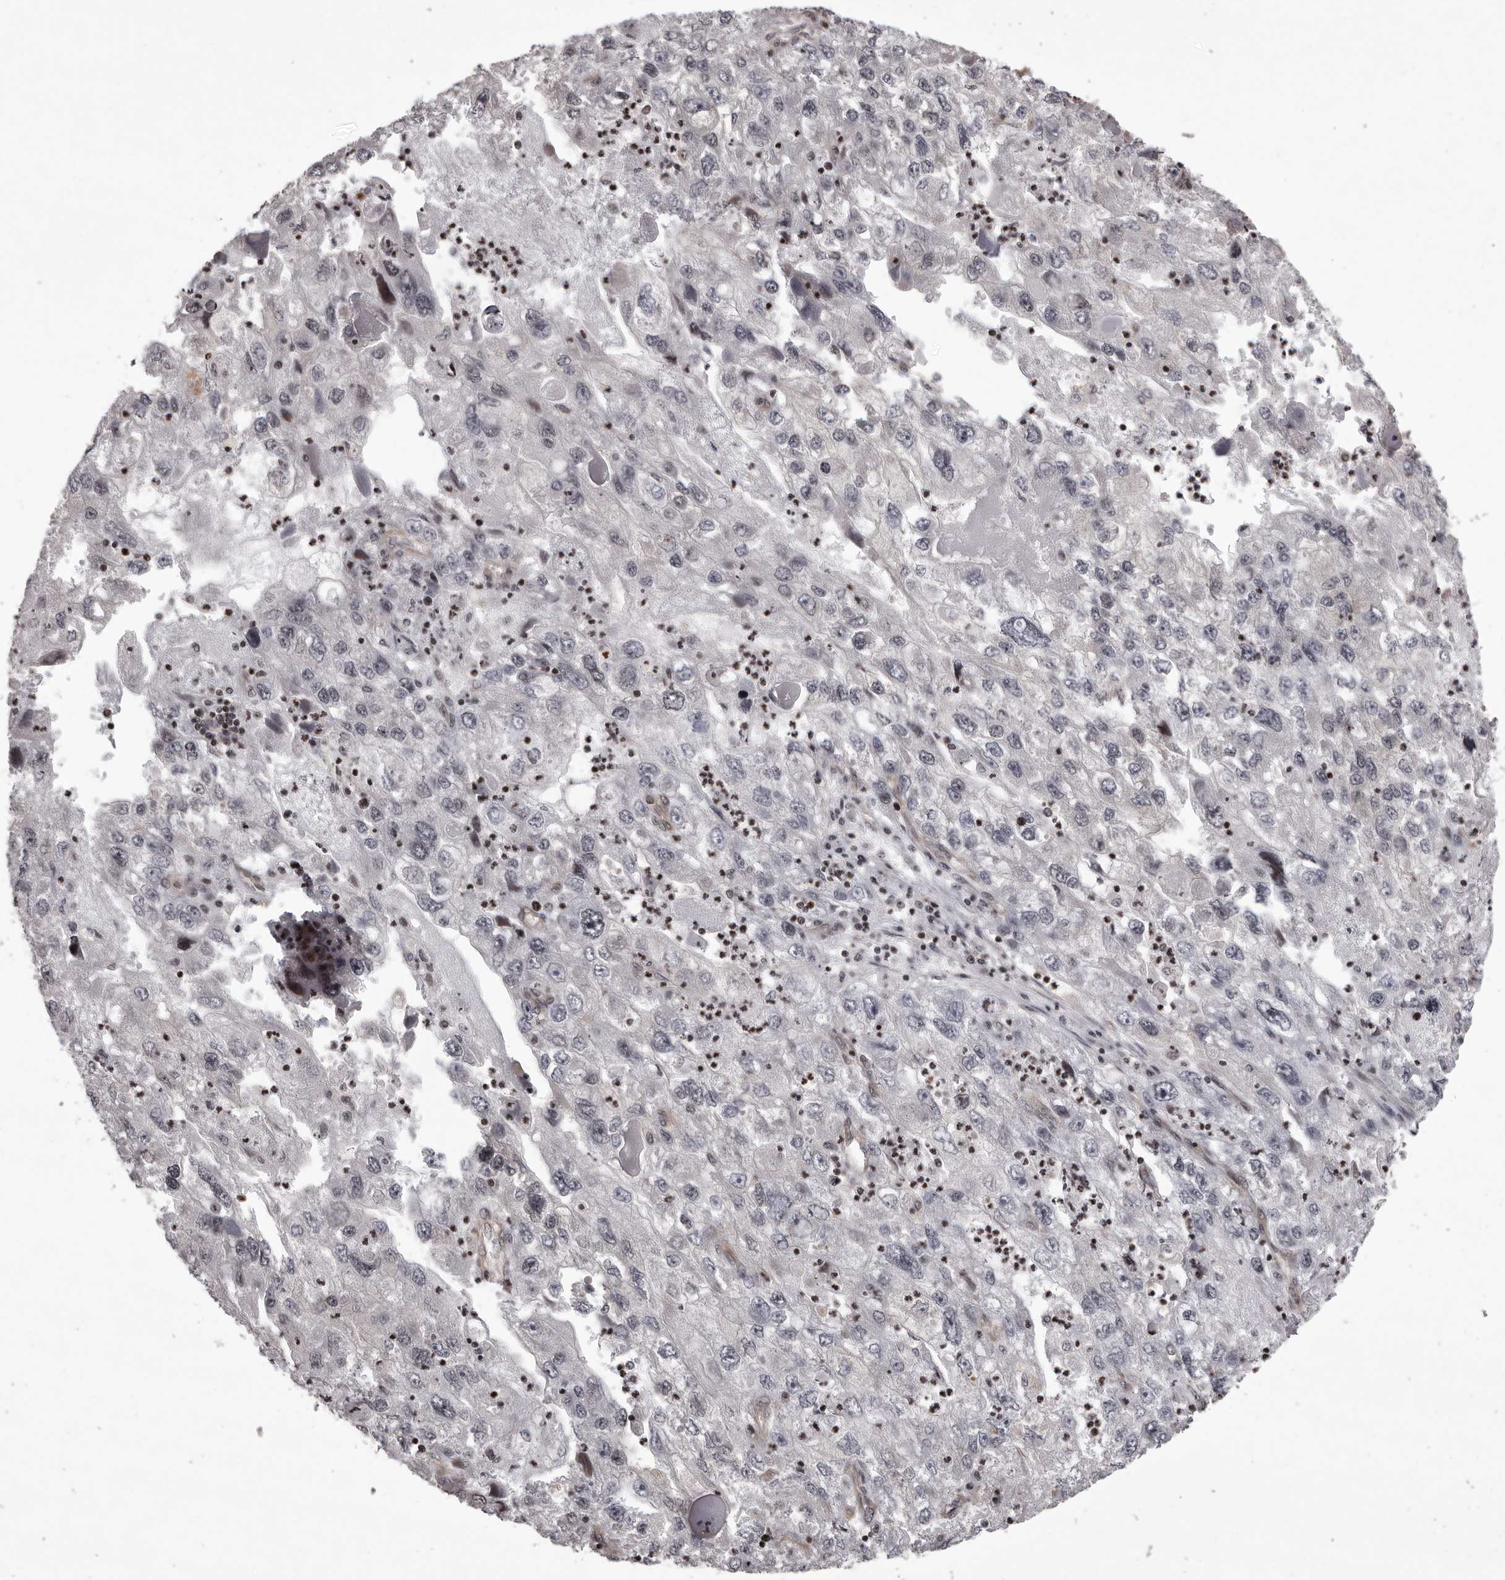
{"staining": {"intensity": "negative", "quantity": "none", "location": "none"}, "tissue": "endometrial cancer", "cell_type": "Tumor cells", "image_type": "cancer", "snomed": [{"axis": "morphology", "description": "Adenocarcinoma, NOS"}, {"axis": "topography", "description": "Endometrium"}], "caption": "Endometrial adenocarcinoma was stained to show a protein in brown. There is no significant staining in tumor cells.", "gene": "NFKBIA", "patient": {"sex": "female", "age": 49}}